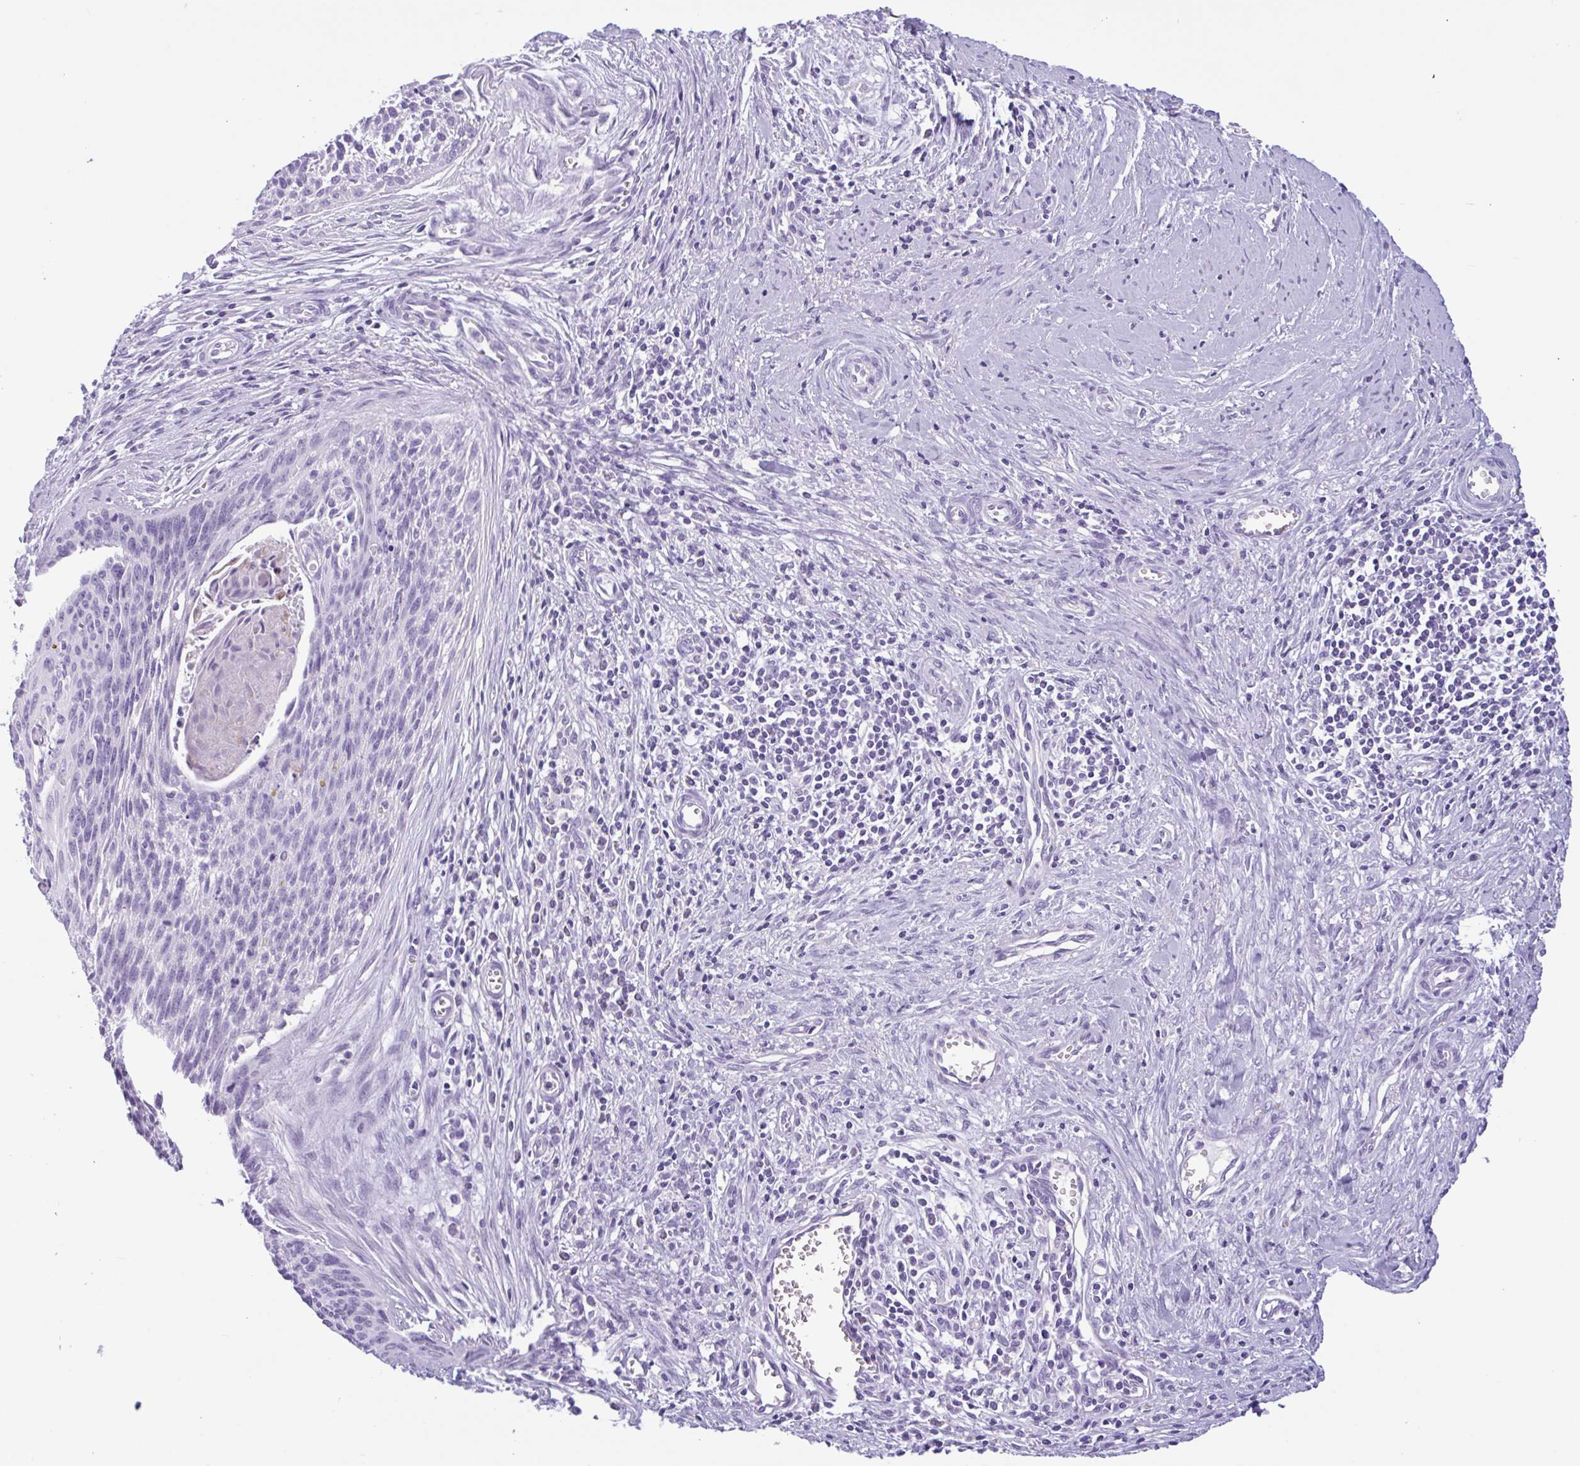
{"staining": {"intensity": "negative", "quantity": "none", "location": "none"}, "tissue": "cervical cancer", "cell_type": "Tumor cells", "image_type": "cancer", "snomed": [{"axis": "morphology", "description": "Squamous cell carcinoma, NOS"}, {"axis": "topography", "description": "Cervix"}], "caption": "An immunohistochemistry (IHC) photomicrograph of squamous cell carcinoma (cervical) is shown. There is no staining in tumor cells of squamous cell carcinoma (cervical).", "gene": "CTSE", "patient": {"sex": "female", "age": 55}}